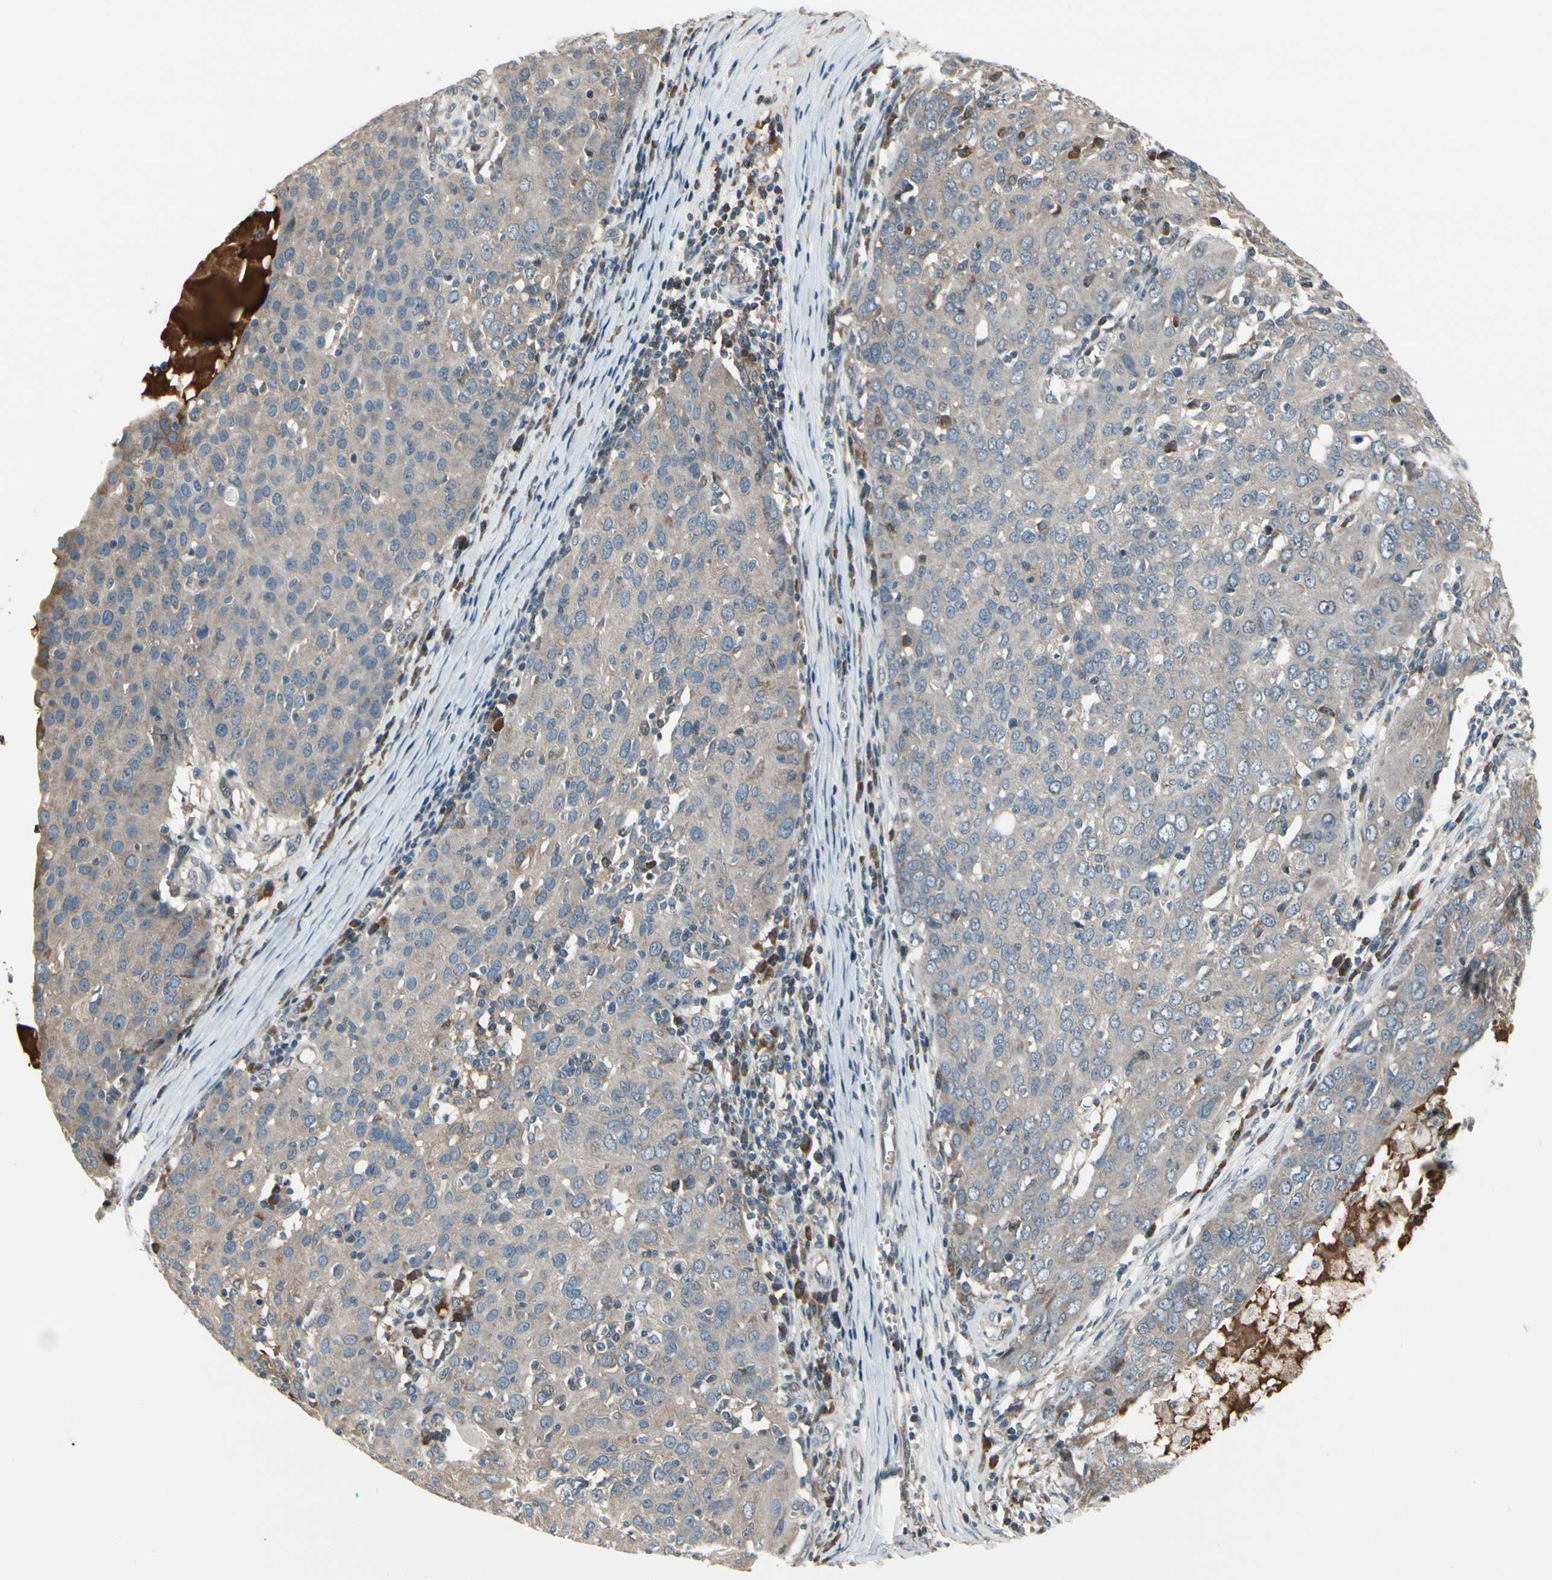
{"staining": {"intensity": "weak", "quantity": "<25%", "location": "cytoplasmic/membranous"}, "tissue": "ovarian cancer", "cell_type": "Tumor cells", "image_type": "cancer", "snomed": [{"axis": "morphology", "description": "Carcinoma, endometroid"}, {"axis": "topography", "description": "Ovary"}], "caption": "Immunohistochemistry image of neoplastic tissue: human endometroid carcinoma (ovarian) stained with DAB displays no significant protein expression in tumor cells.", "gene": "SNX29", "patient": {"sex": "female", "age": 50}}